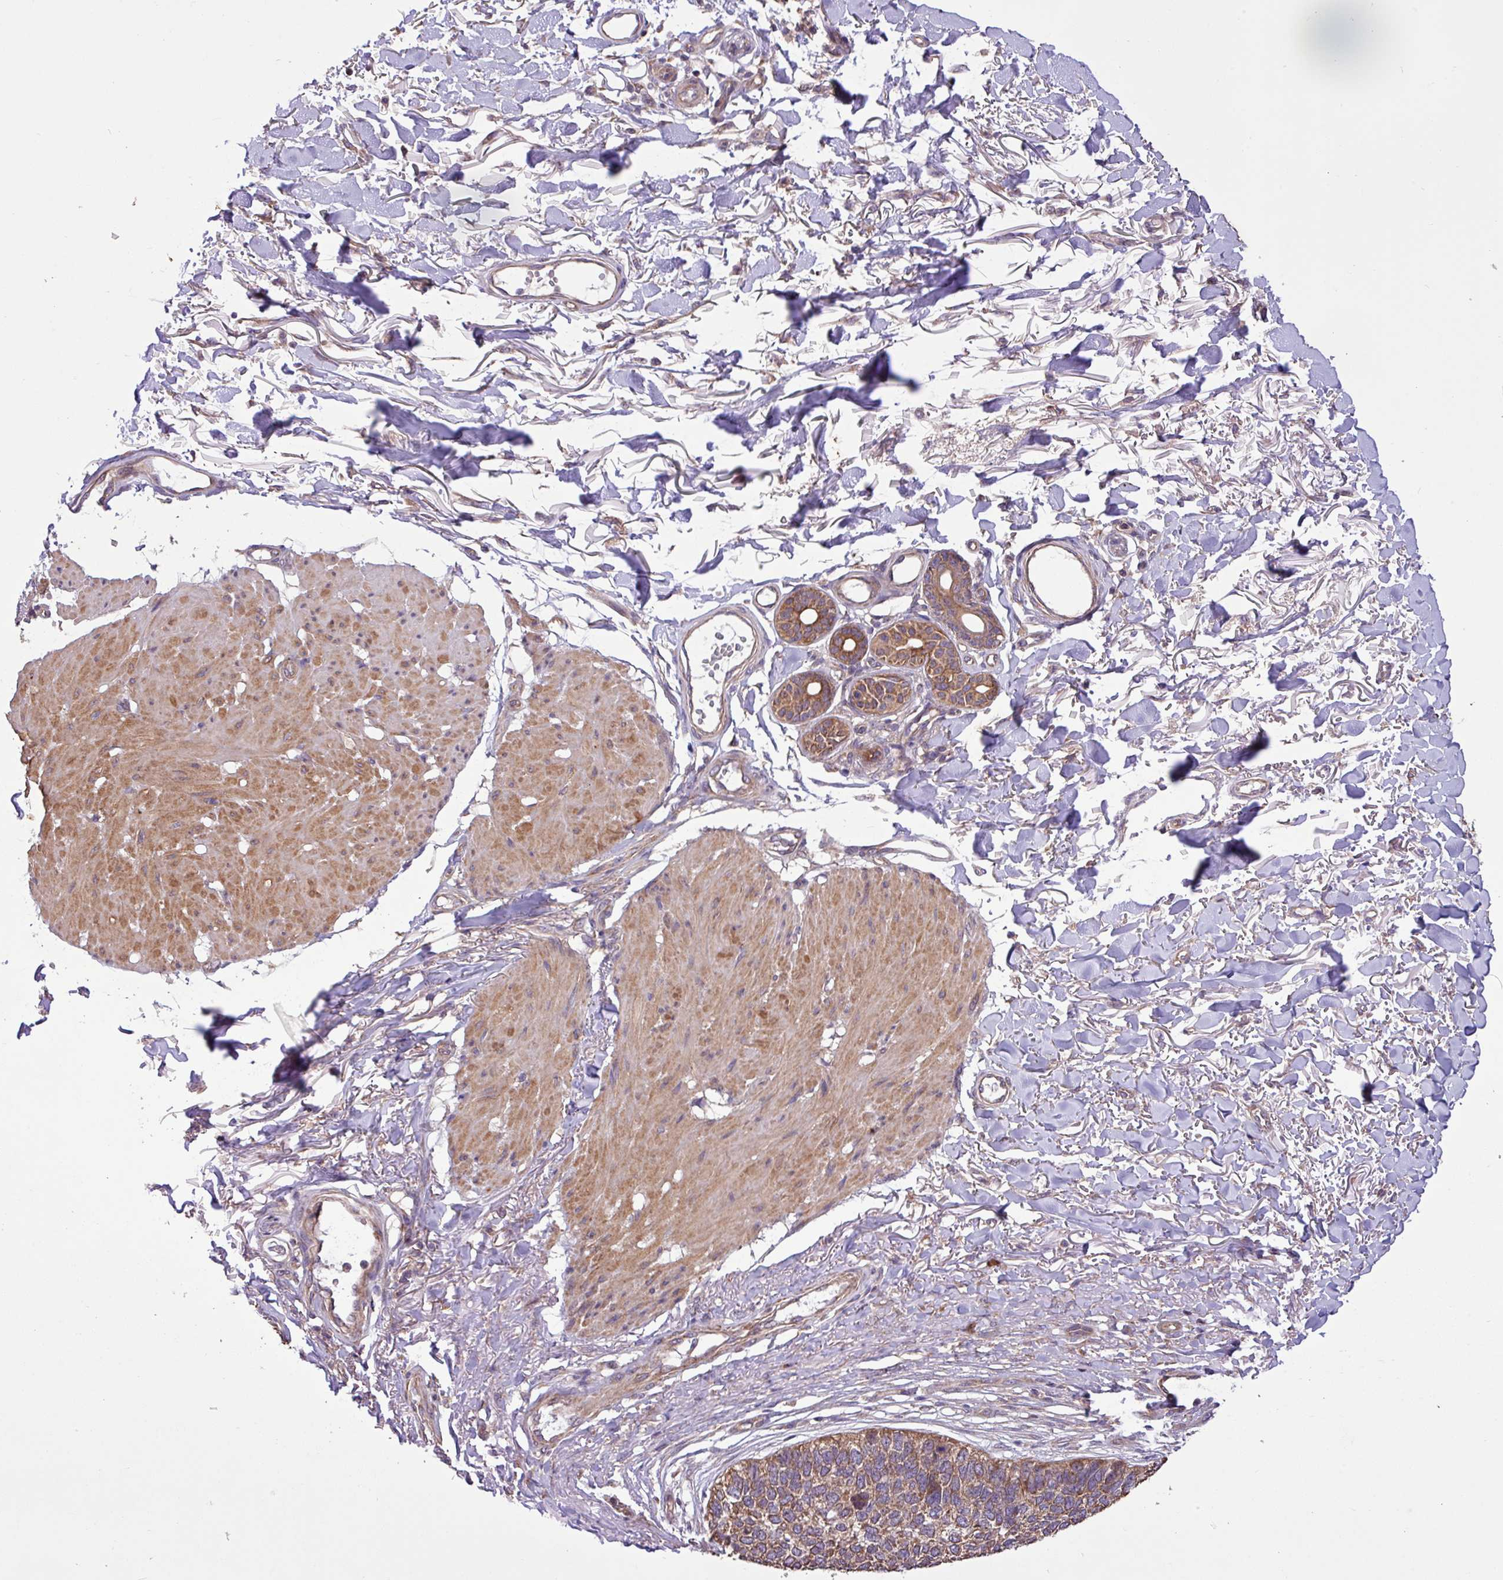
{"staining": {"intensity": "weak", "quantity": ">75%", "location": "cytoplasmic/membranous"}, "tissue": "skin cancer", "cell_type": "Tumor cells", "image_type": "cancer", "snomed": [{"axis": "morphology", "description": "Basal cell carcinoma"}, {"axis": "topography", "description": "Skin"}], "caption": "IHC of basal cell carcinoma (skin) demonstrates low levels of weak cytoplasmic/membranous expression in about >75% of tumor cells.", "gene": "TIMM10B", "patient": {"sex": "female", "age": 84}}